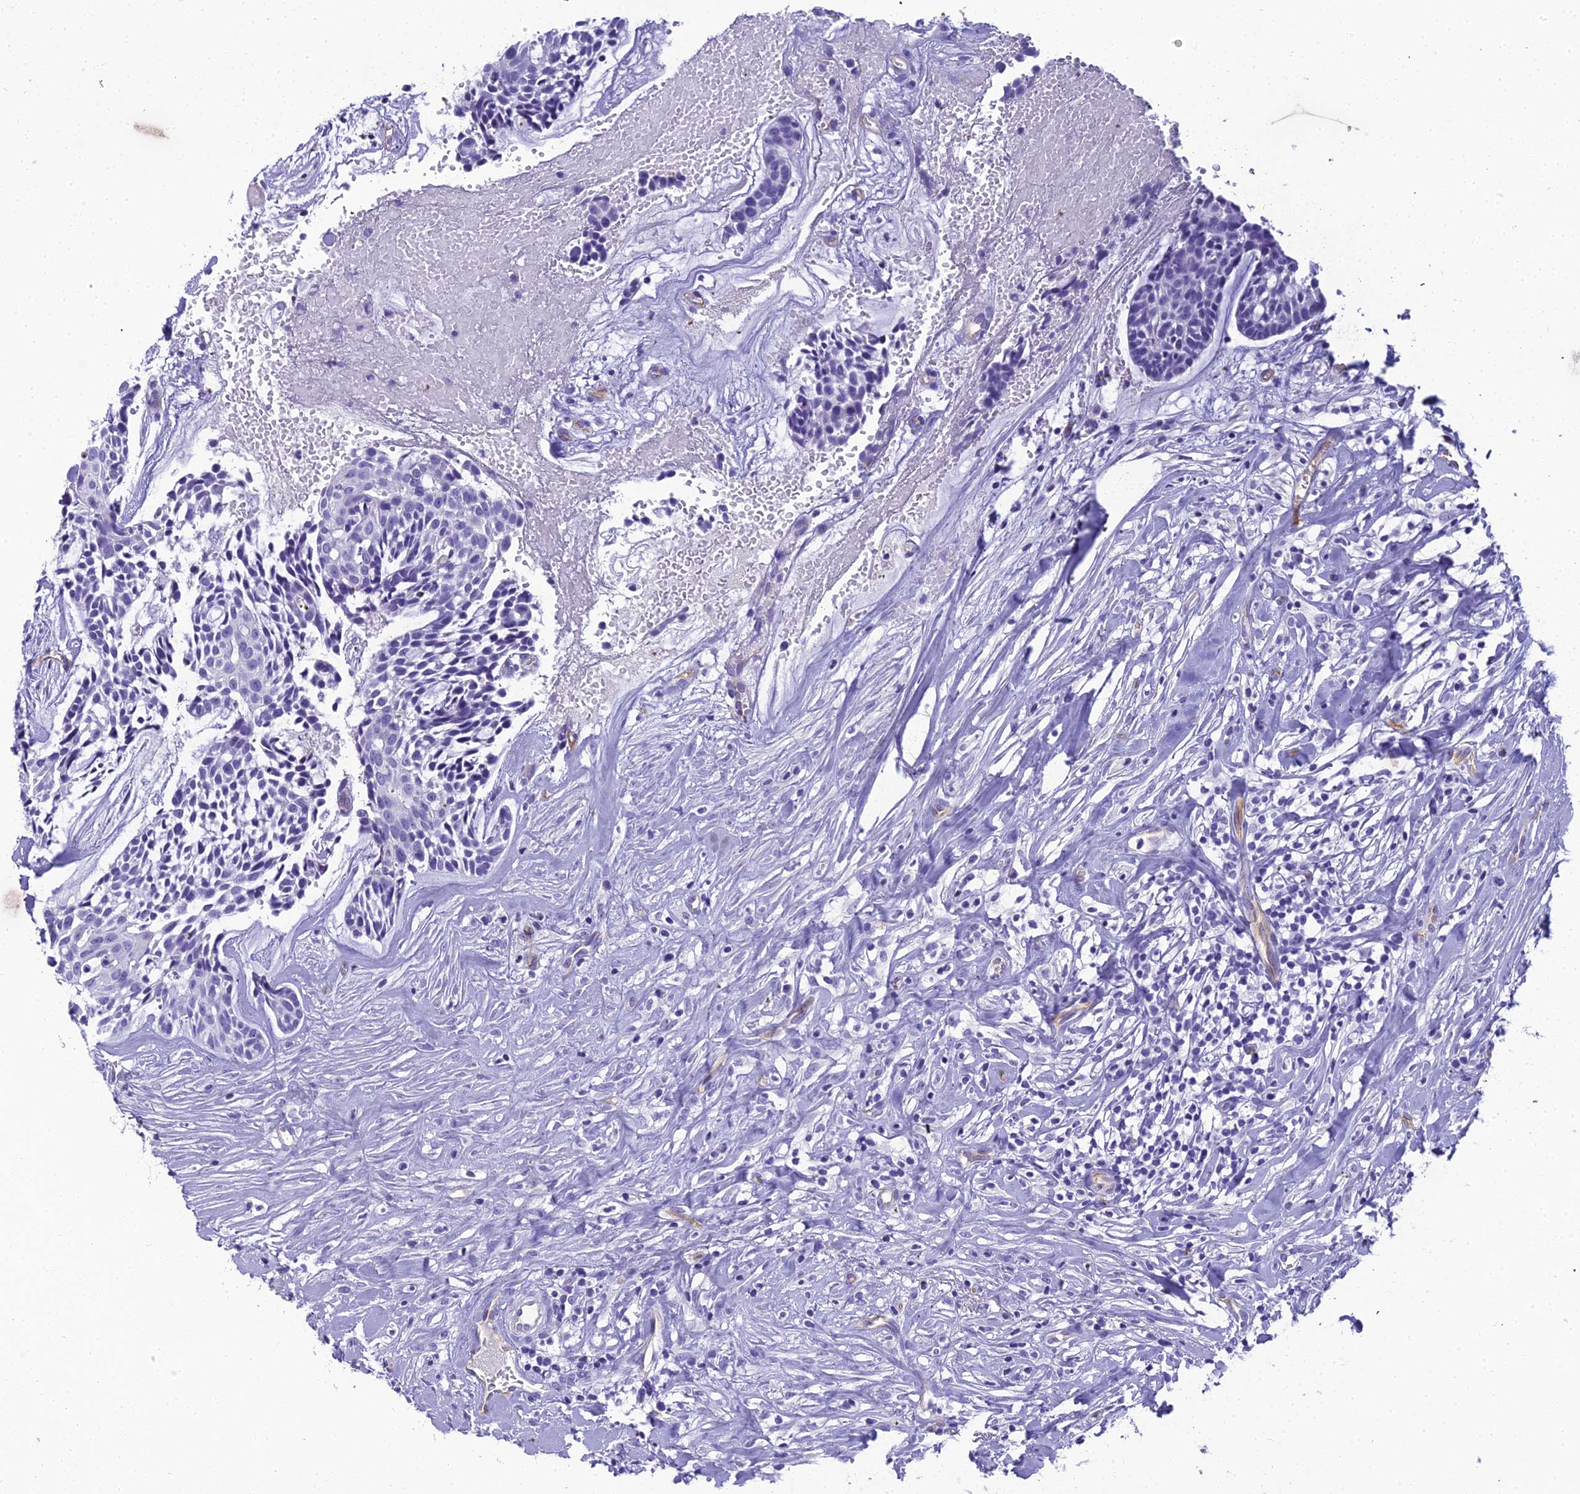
{"staining": {"intensity": "negative", "quantity": "none", "location": "none"}, "tissue": "head and neck cancer", "cell_type": "Tumor cells", "image_type": "cancer", "snomed": [{"axis": "morphology", "description": "Normal tissue, NOS"}, {"axis": "morphology", "description": "Adenocarcinoma, NOS"}, {"axis": "topography", "description": "Subcutis"}, {"axis": "topography", "description": "Nasopharynx"}, {"axis": "topography", "description": "Head-Neck"}], "caption": "High magnification brightfield microscopy of adenocarcinoma (head and neck) stained with DAB (3,3'-diaminobenzidine) (brown) and counterstained with hematoxylin (blue): tumor cells show no significant expression.", "gene": "NINJ1", "patient": {"sex": "female", "age": 73}}